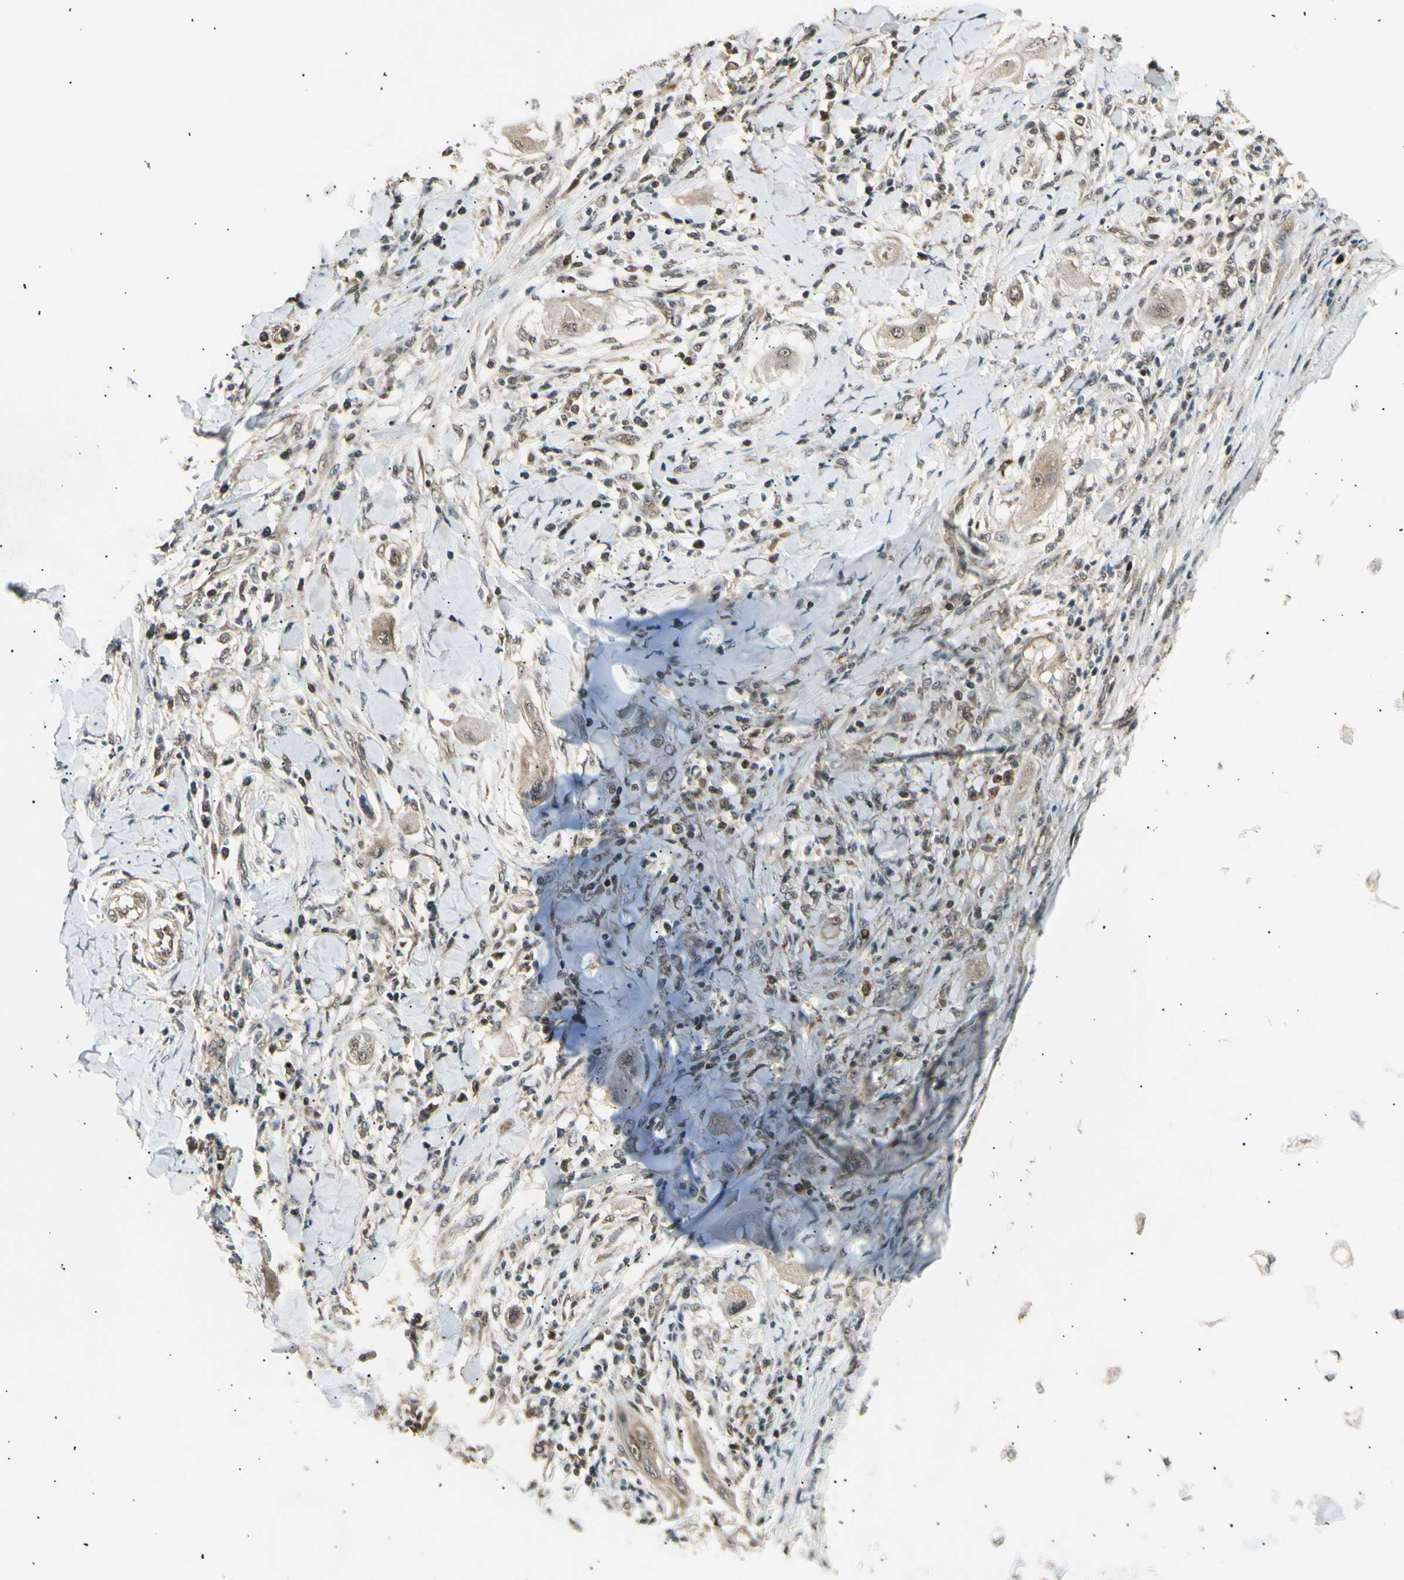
{"staining": {"intensity": "weak", "quantity": "25%-75%", "location": "cytoplasmic/membranous,nuclear"}, "tissue": "lung cancer", "cell_type": "Tumor cells", "image_type": "cancer", "snomed": [{"axis": "morphology", "description": "Squamous cell carcinoma, NOS"}, {"axis": "topography", "description": "Lung"}], "caption": "Lung cancer (squamous cell carcinoma) stained with a protein marker exhibits weak staining in tumor cells.", "gene": "NUAK2", "patient": {"sex": "female", "age": 47}}